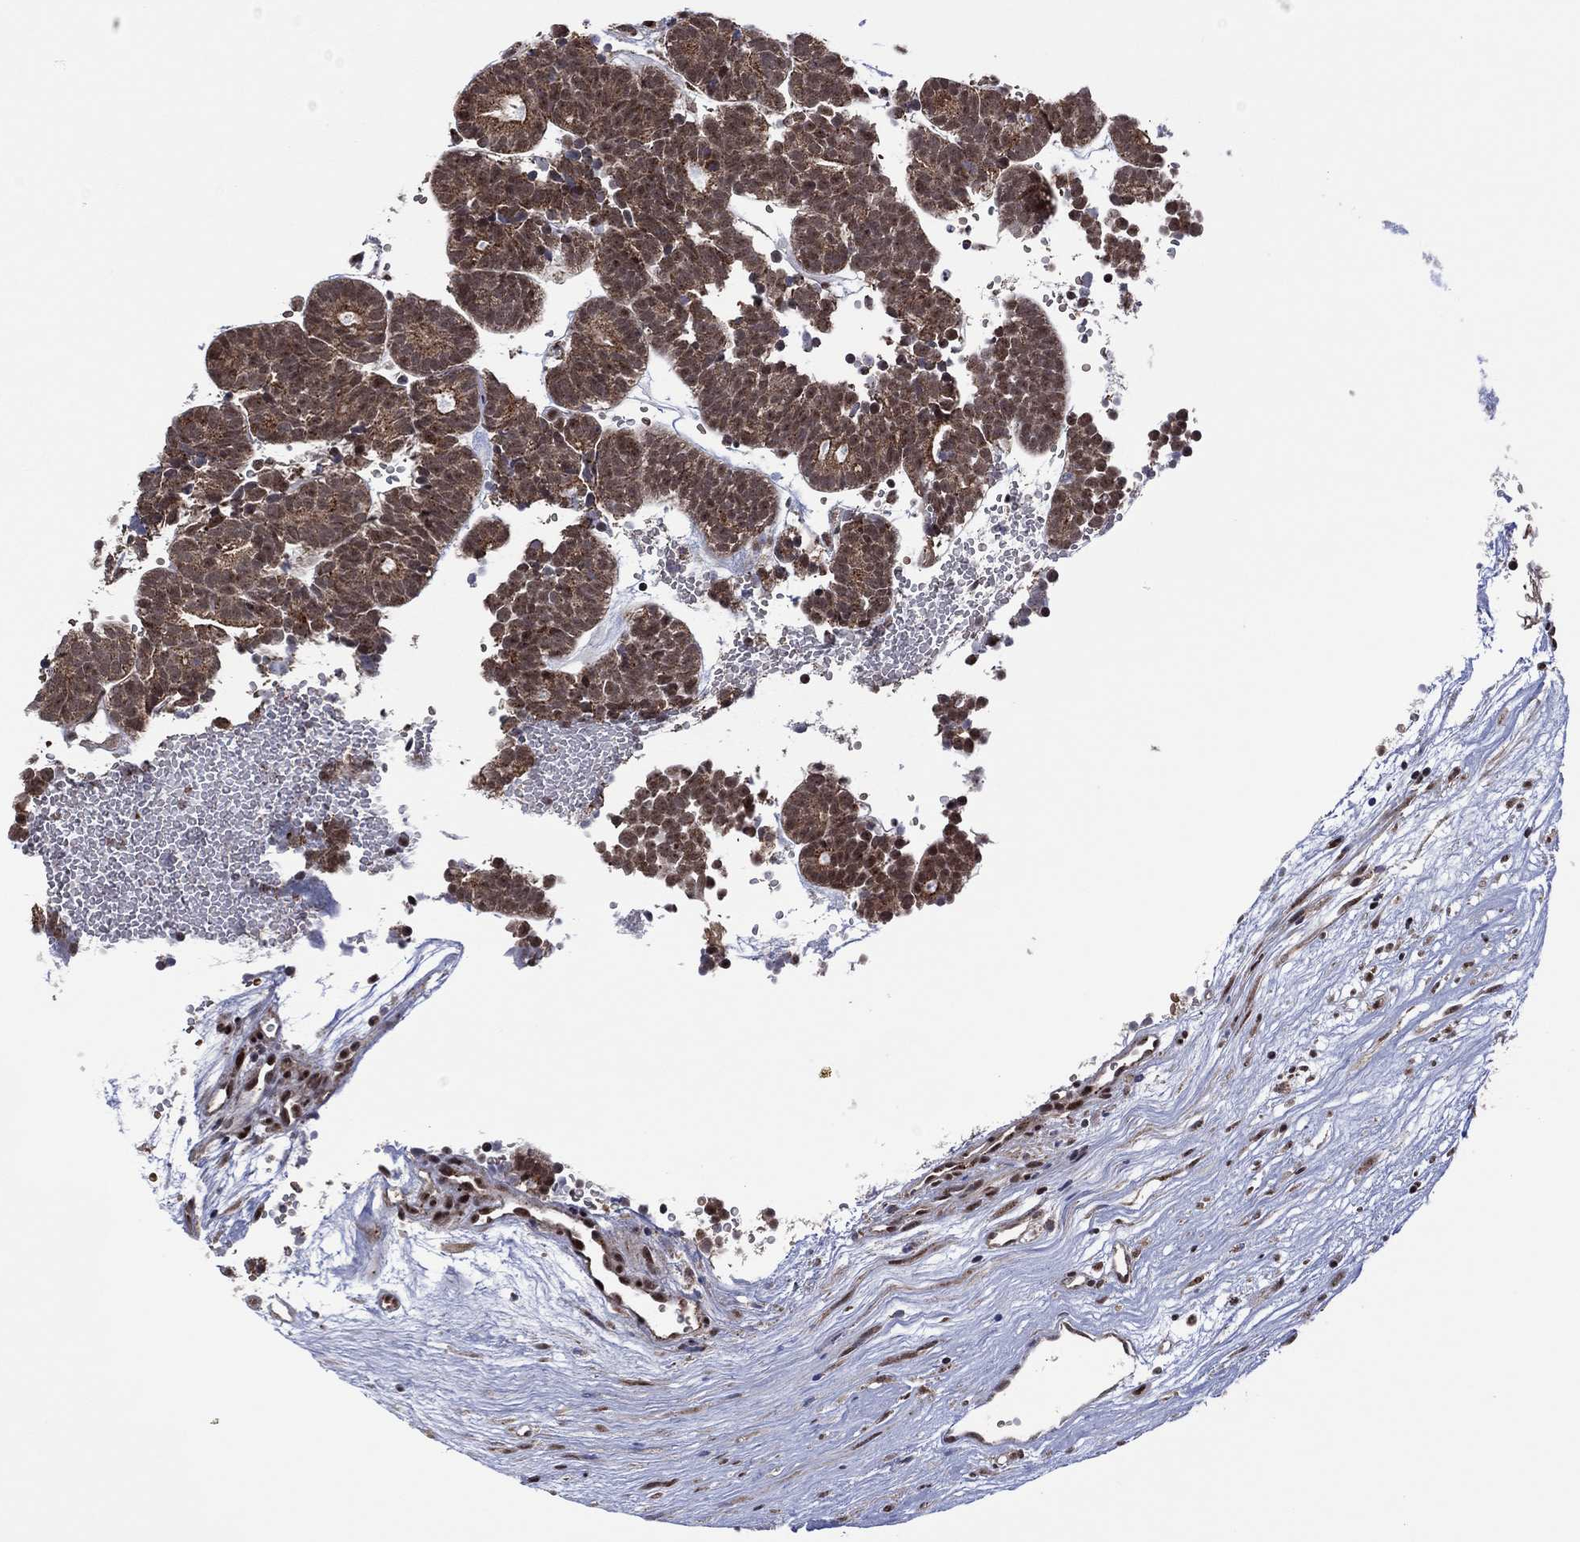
{"staining": {"intensity": "moderate", "quantity": ">75%", "location": "cytoplasmic/membranous"}, "tissue": "head and neck cancer", "cell_type": "Tumor cells", "image_type": "cancer", "snomed": [{"axis": "morphology", "description": "Adenocarcinoma, NOS"}, {"axis": "topography", "description": "Head-Neck"}], "caption": "Approximately >75% of tumor cells in human head and neck cancer (adenocarcinoma) show moderate cytoplasmic/membranous protein positivity as visualized by brown immunohistochemical staining.", "gene": "PIDD1", "patient": {"sex": "female", "age": 81}}